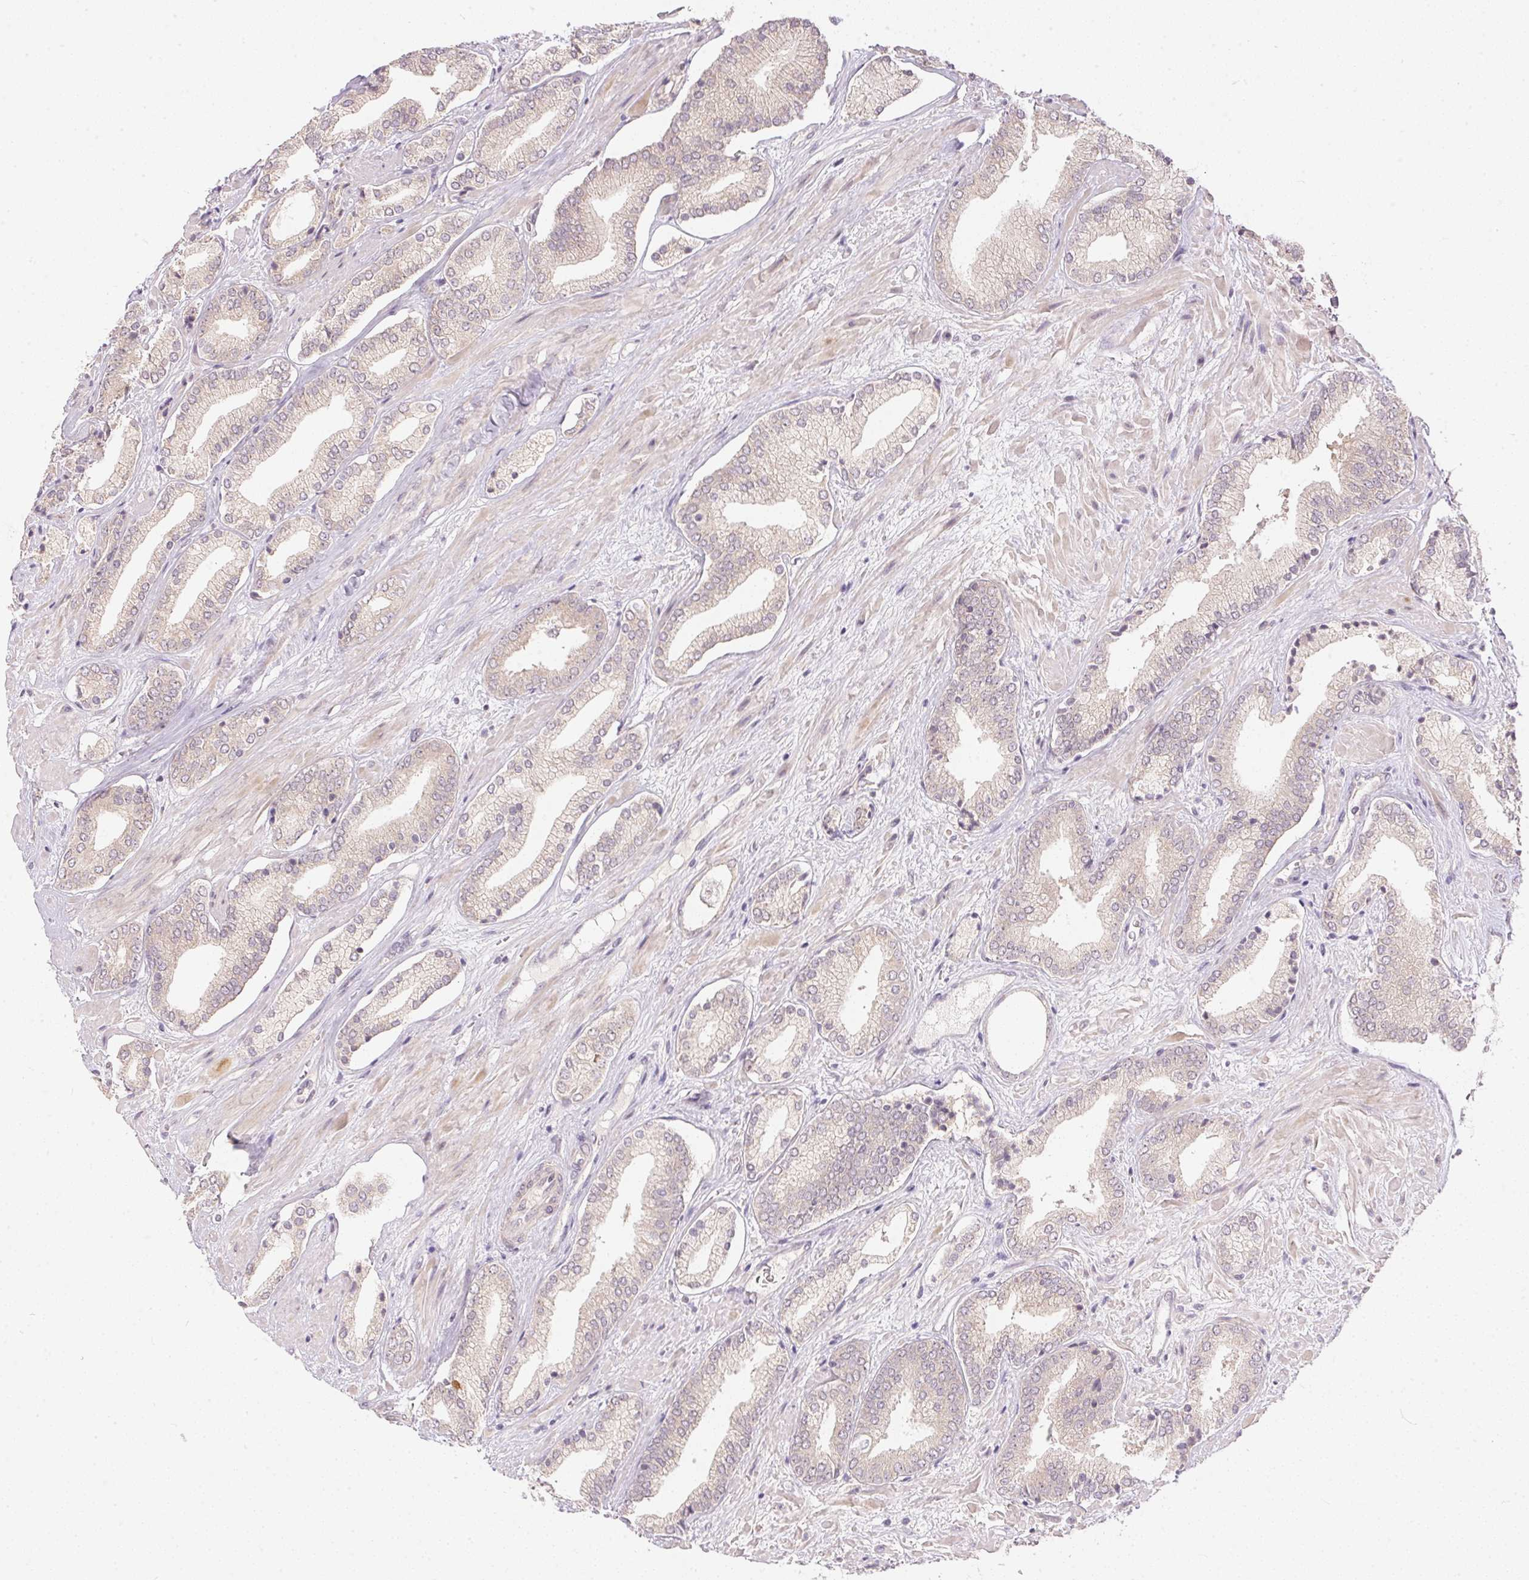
{"staining": {"intensity": "negative", "quantity": "none", "location": "none"}, "tissue": "prostate cancer", "cell_type": "Tumor cells", "image_type": "cancer", "snomed": [{"axis": "morphology", "description": "Adenocarcinoma, High grade"}, {"axis": "topography", "description": "Prostate"}], "caption": "This is an immunohistochemistry (IHC) image of prostate cancer. There is no positivity in tumor cells.", "gene": "TTC23L", "patient": {"sex": "male", "age": 56}}